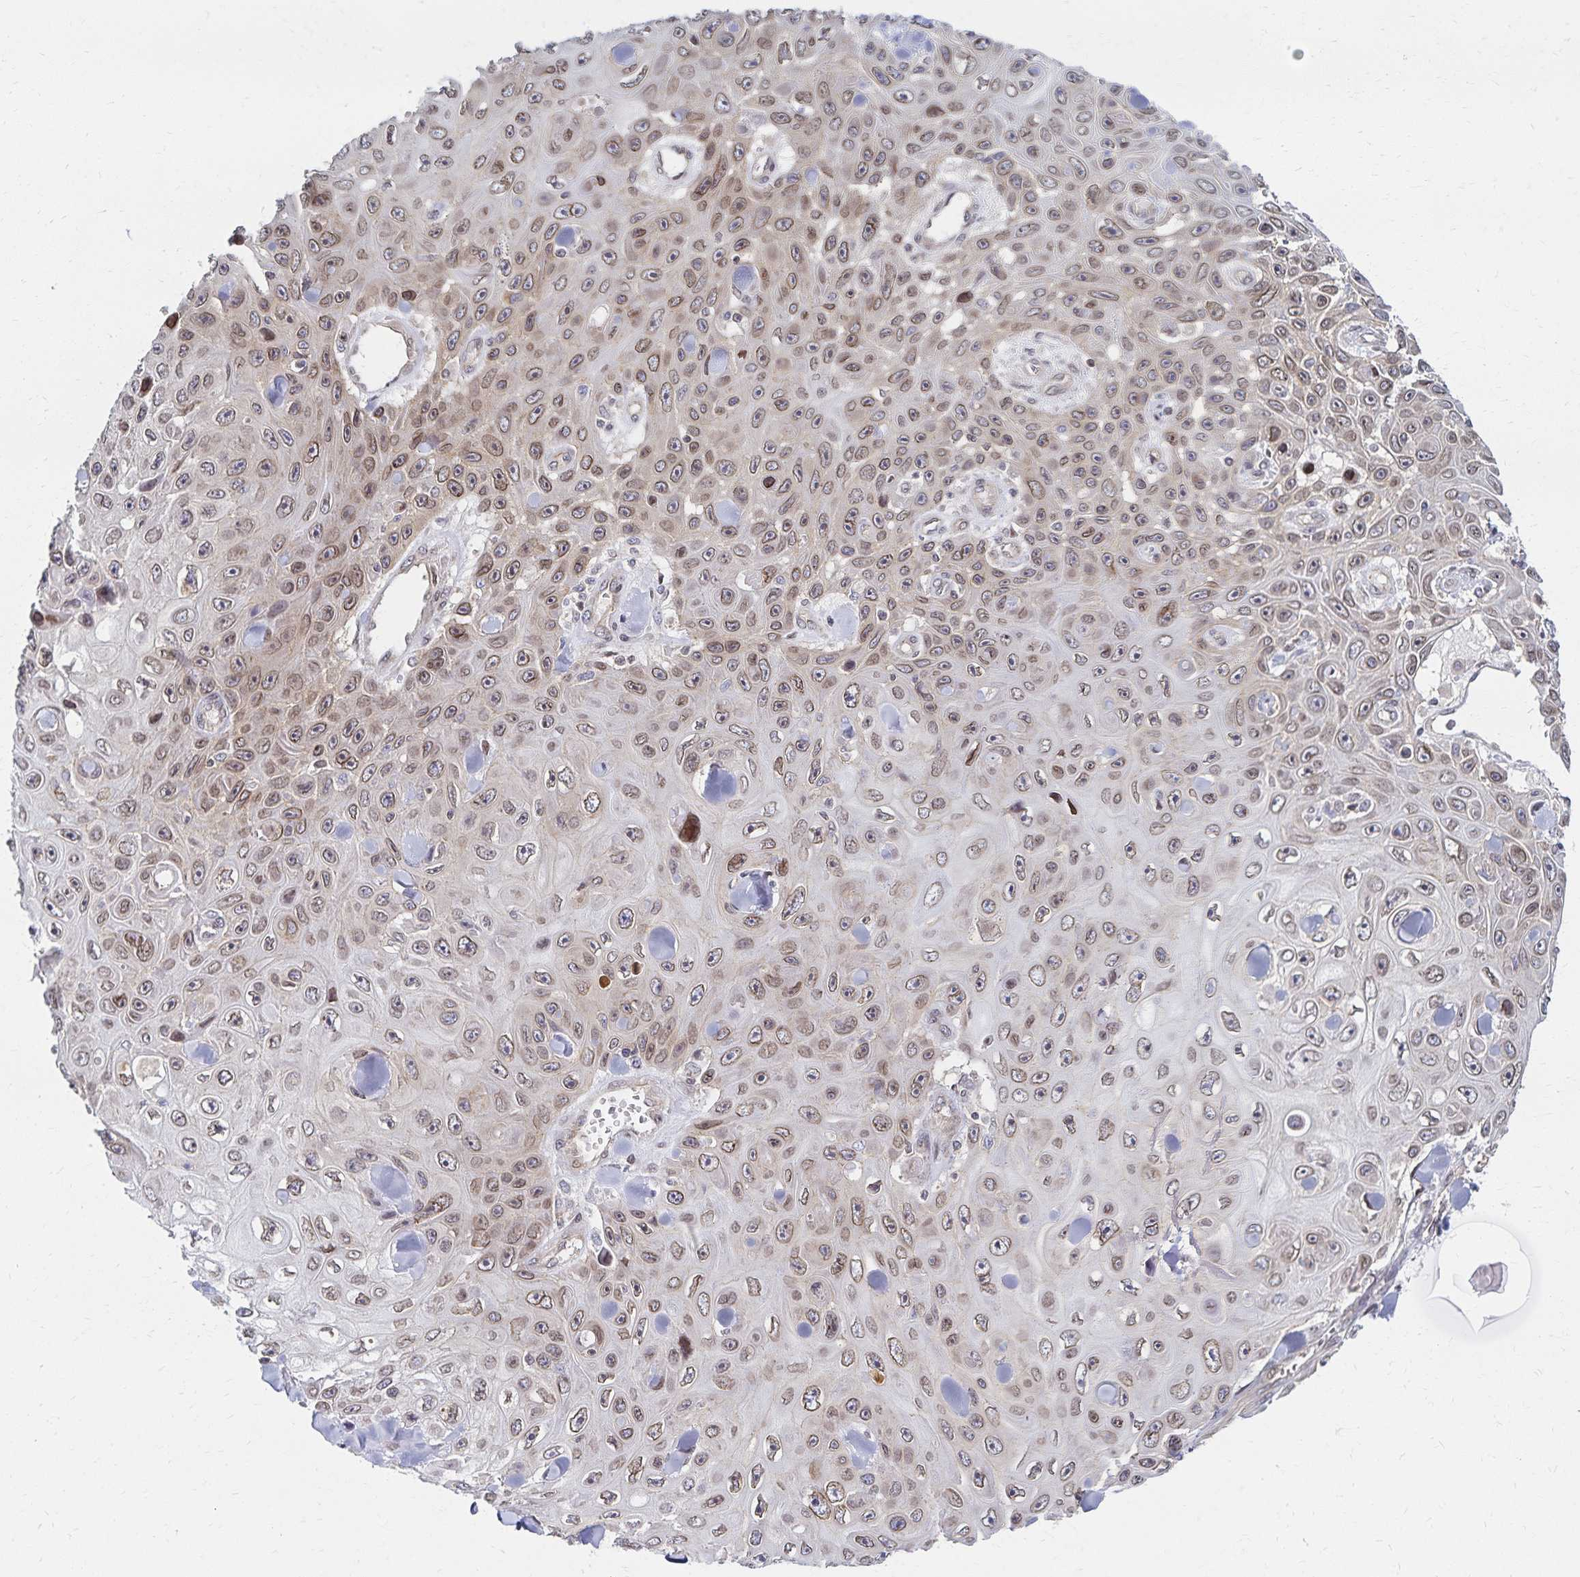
{"staining": {"intensity": "weak", "quantity": "25%-75%", "location": "cytoplasmic/membranous,nuclear"}, "tissue": "skin cancer", "cell_type": "Tumor cells", "image_type": "cancer", "snomed": [{"axis": "morphology", "description": "Squamous cell carcinoma, NOS"}, {"axis": "topography", "description": "Skin"}], "caption": "This is an image of IHC staining of skin cancer, which shows weak positivity in the cytoplasmic/membranous and nuclear of tumor cells.", "gene": "RAB9B", "patient": {"sex": "male", "age": 82}}